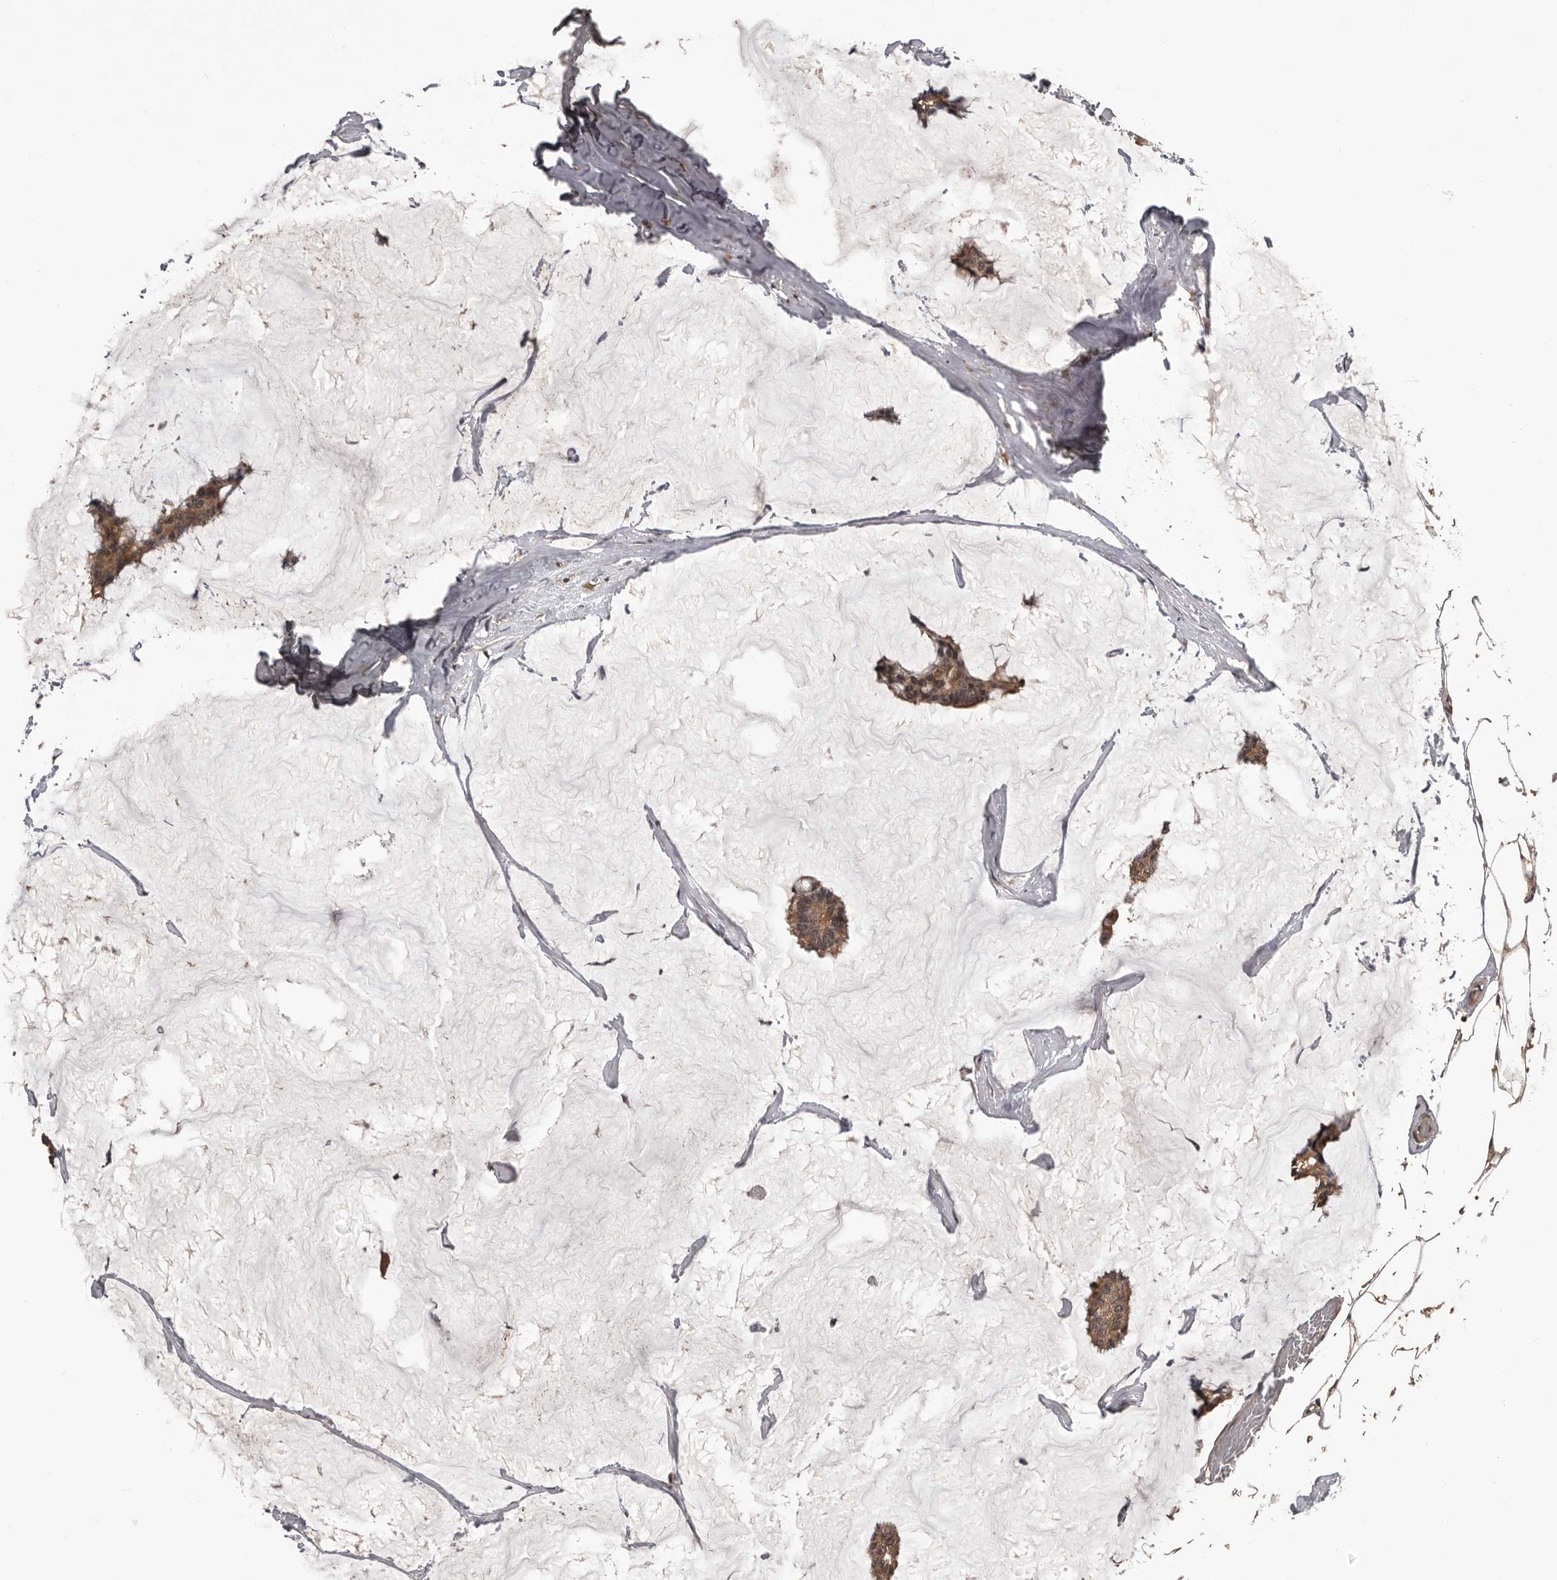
{"staining": {"intensity": "moderate", "quantity": ">75%", "location": "cytoplasmic/membranous"}, "tissue": "breast cancer", "cell_type": "Tumor cells", "image_type": "cancer", "snomed": [{"axis": "morphology", "description": "Duct carcinoma"}, {"axis": "topography", "description": "Breast"}], "caption": "The histopathology image displays a brown stain indicating the presence of a protein in the cytoplasmic/membranous of tumor cells in breast cancer (infiltrating ductal carcinoma).", "gene": "VPS37A", "patient": {"sex": "female", "age": 93}}